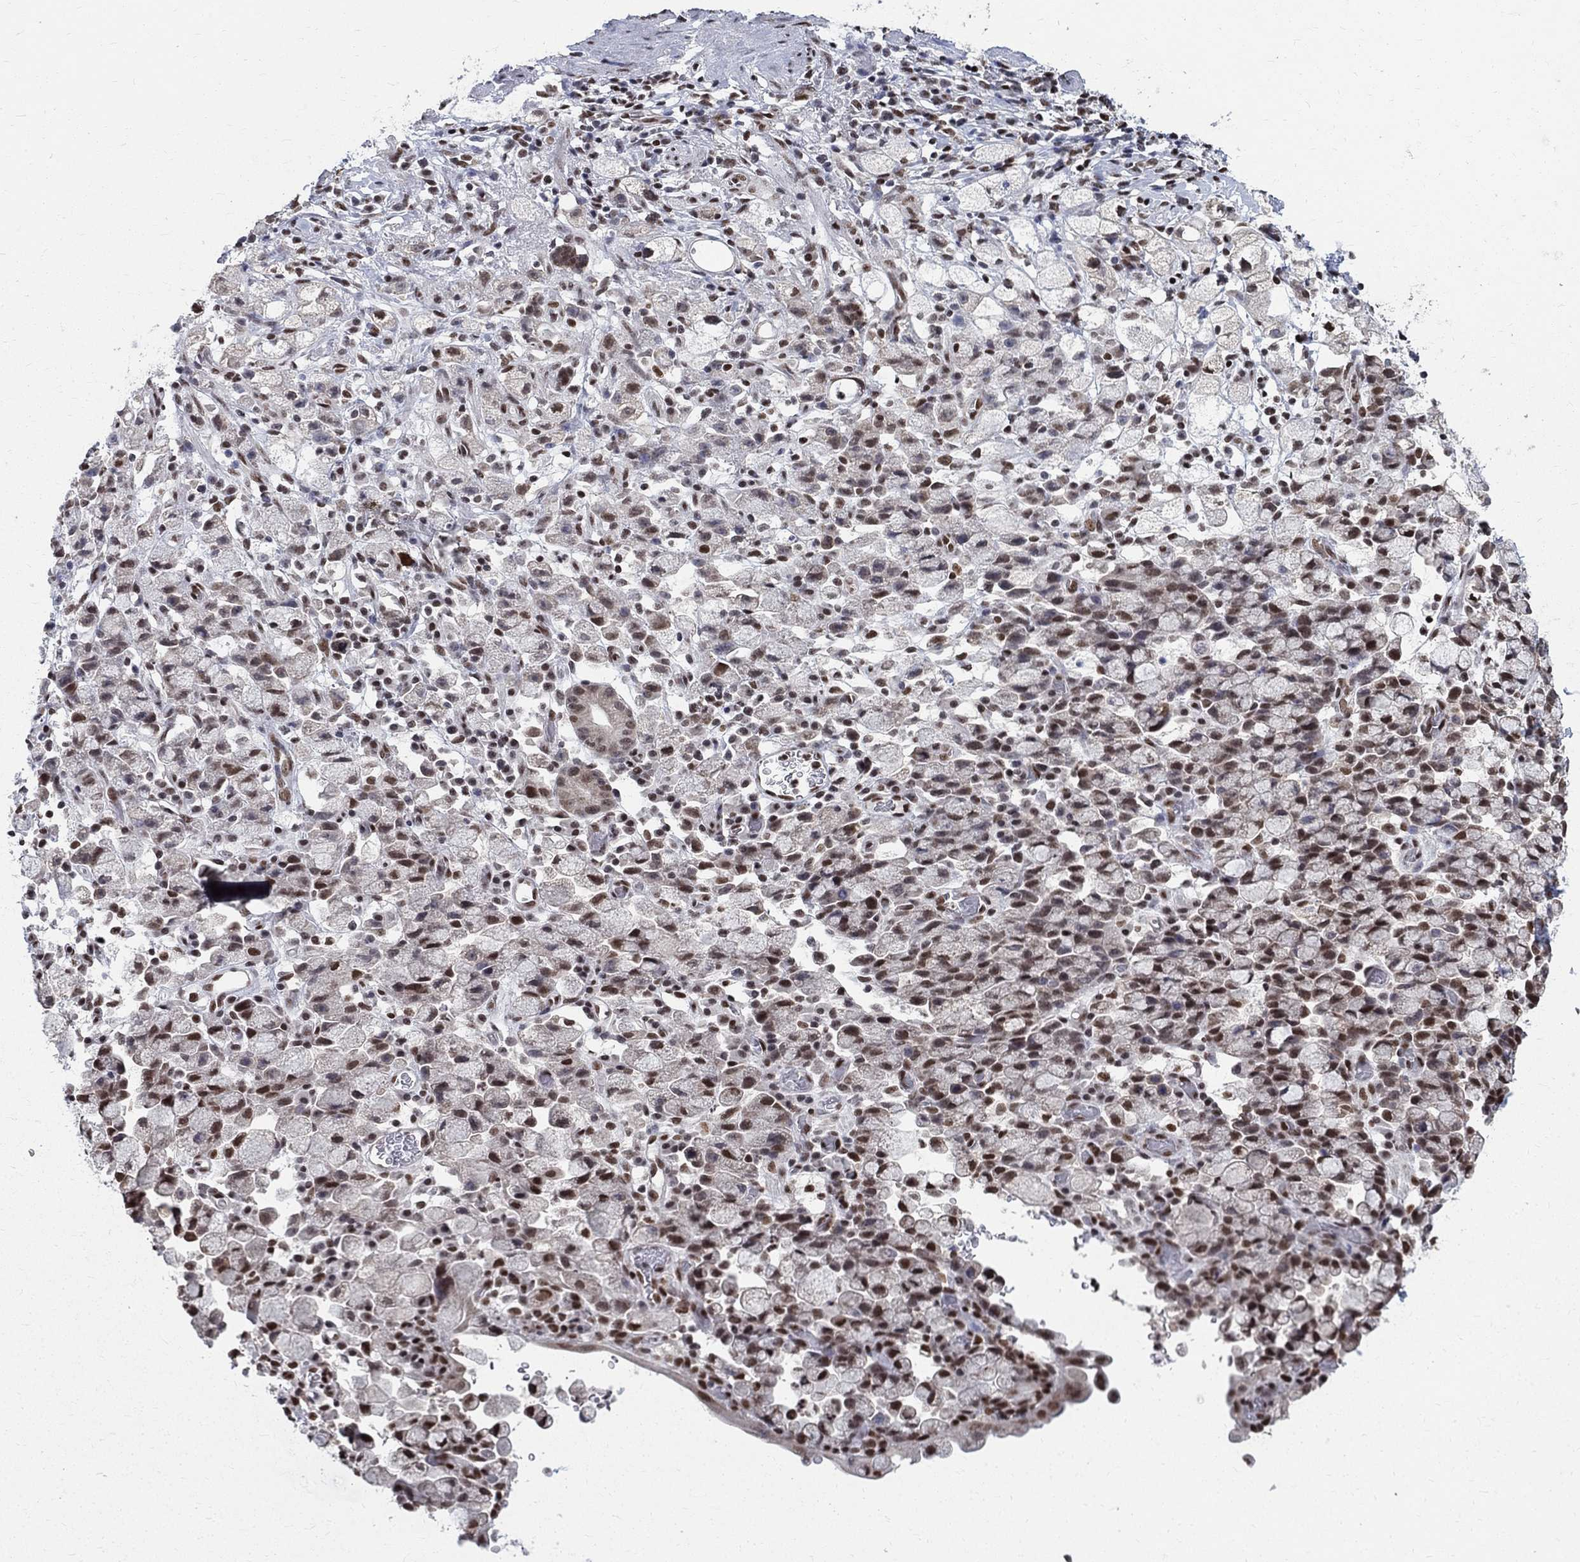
{"staining": {"intensity": "strong", "quantity": "<25%", "location": "nuclear"}, "tissue": "stomach cancer", "cell_type": "Tumor cells", "image_type": "cancer", "snomed": [{"axis": "morphology", "description": "Adenocarcinoma, NOS"}, {"axis": "topography", "description": "Stomach"}], "caption": "Strong nuclear expression for a protein is appreciated in approximately <25% of tumor cells of adenocarcinoma (stomach) using immunohistochemistry (IHC).", "gene": "FBXO16", "patient": {"sex": "male", "age": 58}}